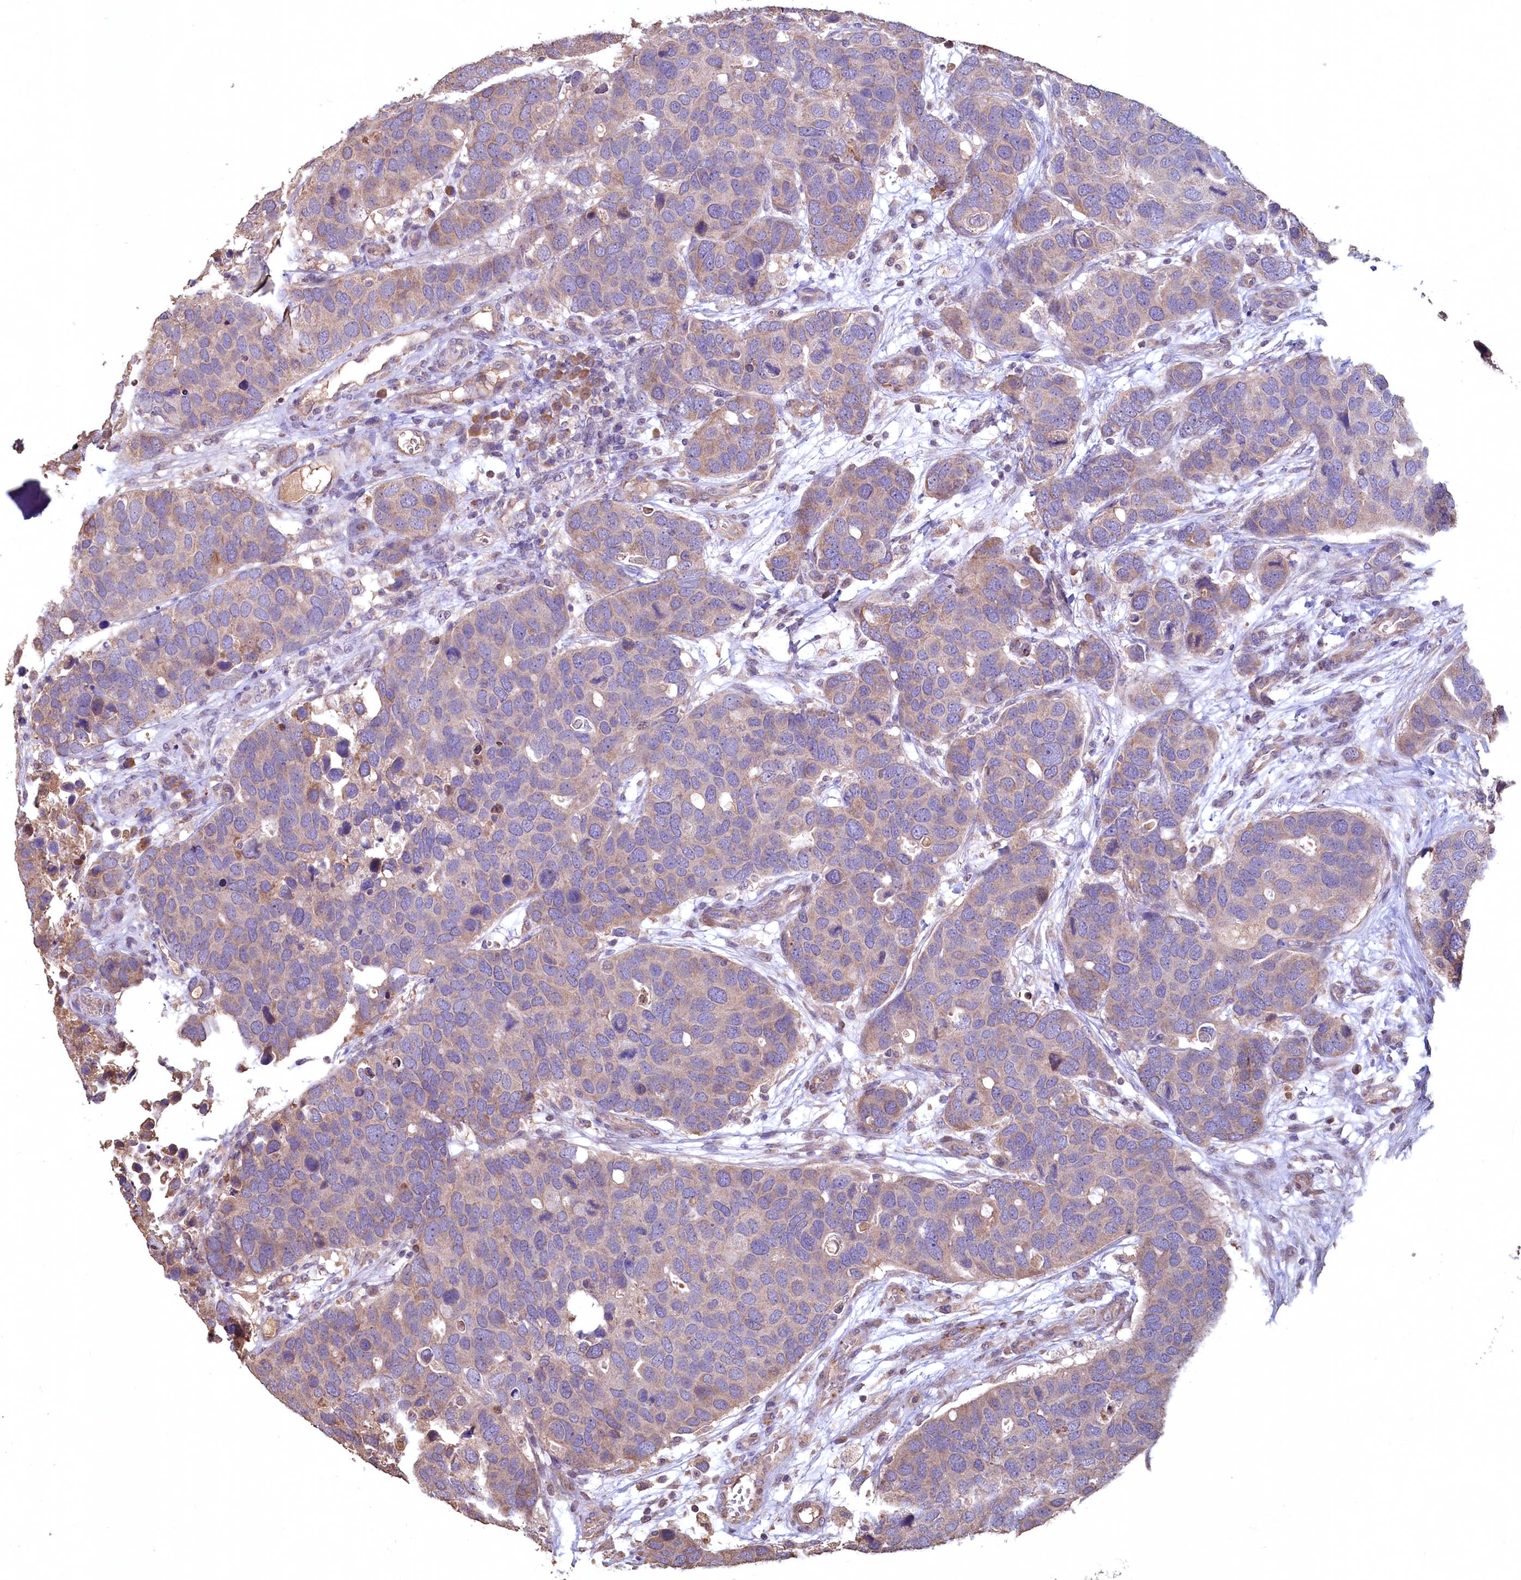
{"staining": {"intensity": "weak", "quantity": "<25%", "location": "cytoplasmic/membranous"}, "tissue": "breast cancer", "cell_type": "Tumor cells", "image_type": "cancer", "snomed": [{"axis": "morphology", "description": "Duct carcinoma"}, {"axis": "topography", "description": "Breast"}], "caption": "Micrograph shows no protein positivity in tumor cells of breast cancer tissue.", "gene": "FUNDC1", "patient": {"sex": "female", "age": 83}}